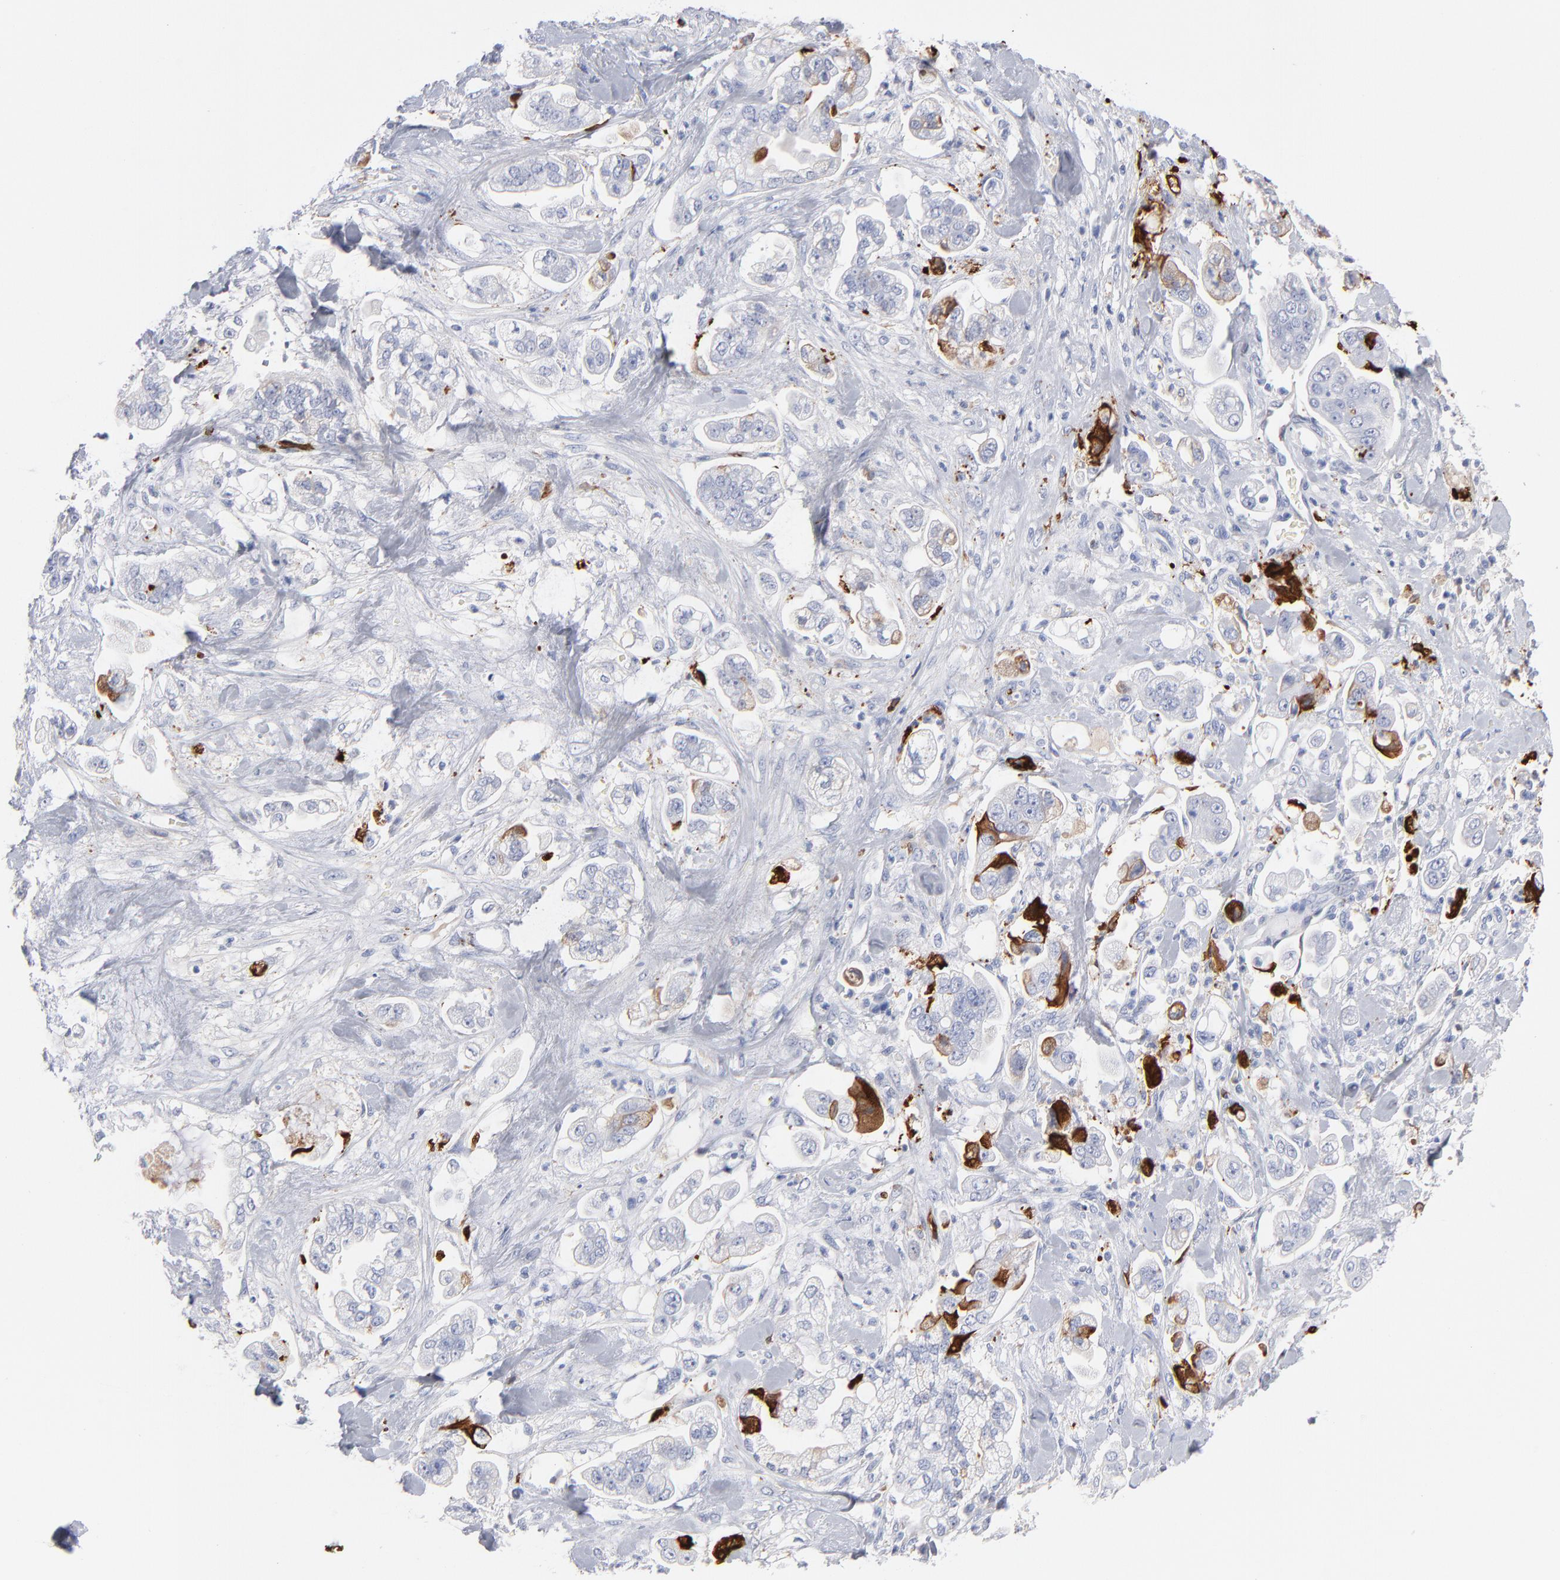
{"staining": {"intensity": "negative", "quantity": "none", "location": "none"}, "tissue": "stomach cancer", "cell_type": "Tumor cells", "image_type": "cancer", "snomed": [{"axis": "morphology", "description": "Adenocarcinoma, NOS"}, {"axis": "topography", "description": "Stomach"}], "caption": "There is no significant positivity in tumor cells of stomach adenocarcinoma. (DAB immunohistochemistry visualized using brightfield microscopy, high magnification).", "gene": "APOH", "patient": {"sex": "male", "age": 62}}